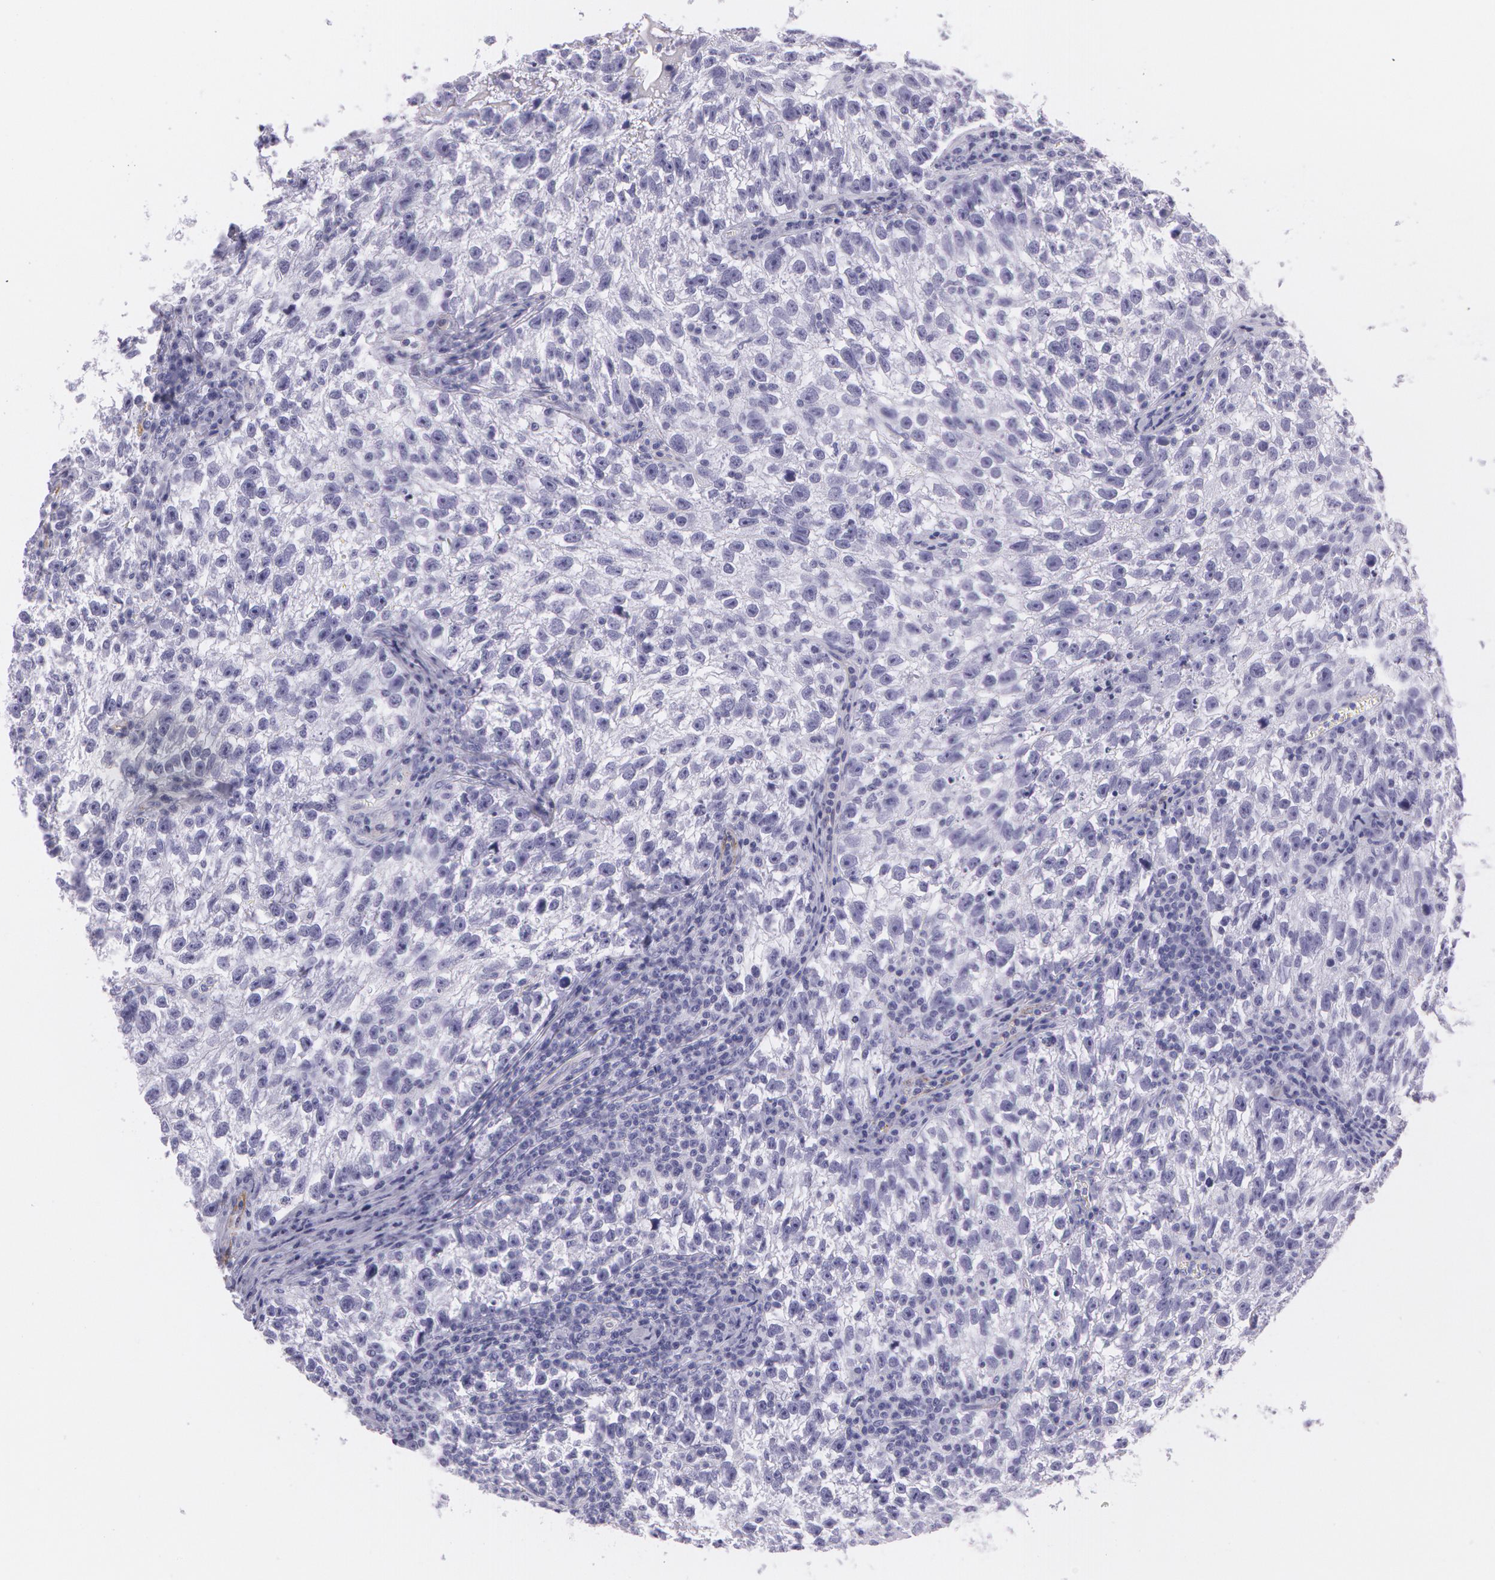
{"staining": {"intensity": "negative", "quantity": "none", "location": "none"}, "tissue": "testis cancer", "cell_type": "Tumor cells", "image_type": "cancer", "snomed": [{"axis": "morphology", "description": "Seminoma, NOS"}, {"axis": "topography", "description": "Testis"}], "caption": "High power microscopy image of an IHC image of seminoma (testis), revealing no significant staining in tumor cells.", "gene": "SNCG", "patient": {"sex": "male", "age": 38}}